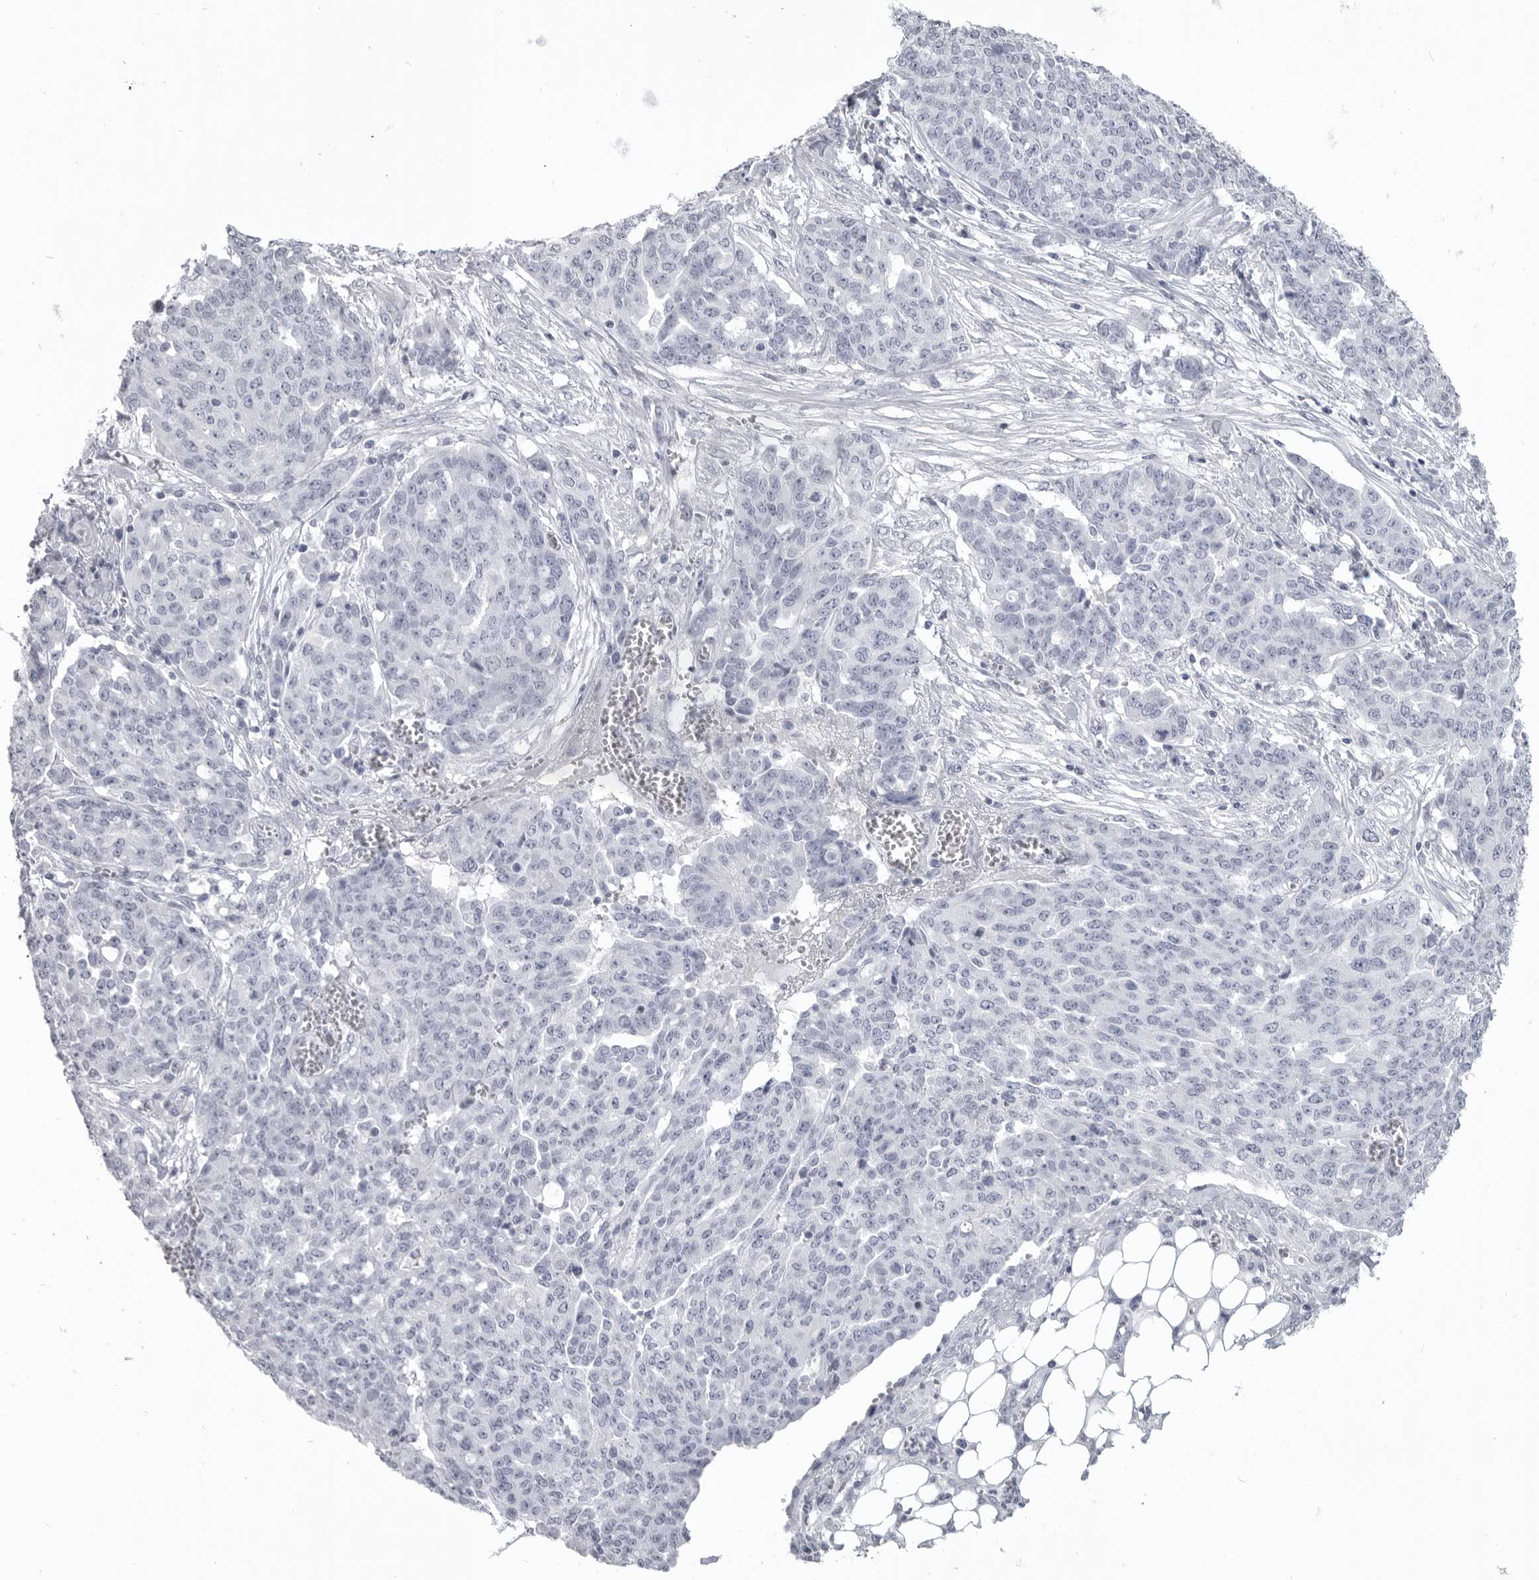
{"staining": {"intensity": "negative", "quantity": "none", "location": "none"}, "tissue": "ovarian cancer", "cell_type": "Tumor cells", "image_type": "cancer", "snomed": [{"axis": "morphology", "description": "Cystadenocarcinoma, serous, NOS"}, {"axis": "topography", "description": "Soft tissue"}, {"axis": "topography", "description": "Ovary"}], "caption": "High power microscopy image of an immunohistochemistry (IHC) micrograph of serous cystadenocarcinoma (ovarian), revealing no significant positivity in tumor cells. (Brightfield microscopy of DAB (3,3'-diaminobenzidine) immunohistochemistry at high magnification).", "gene": "LY6D", "patient": {"sex": "female", "age": 57}}